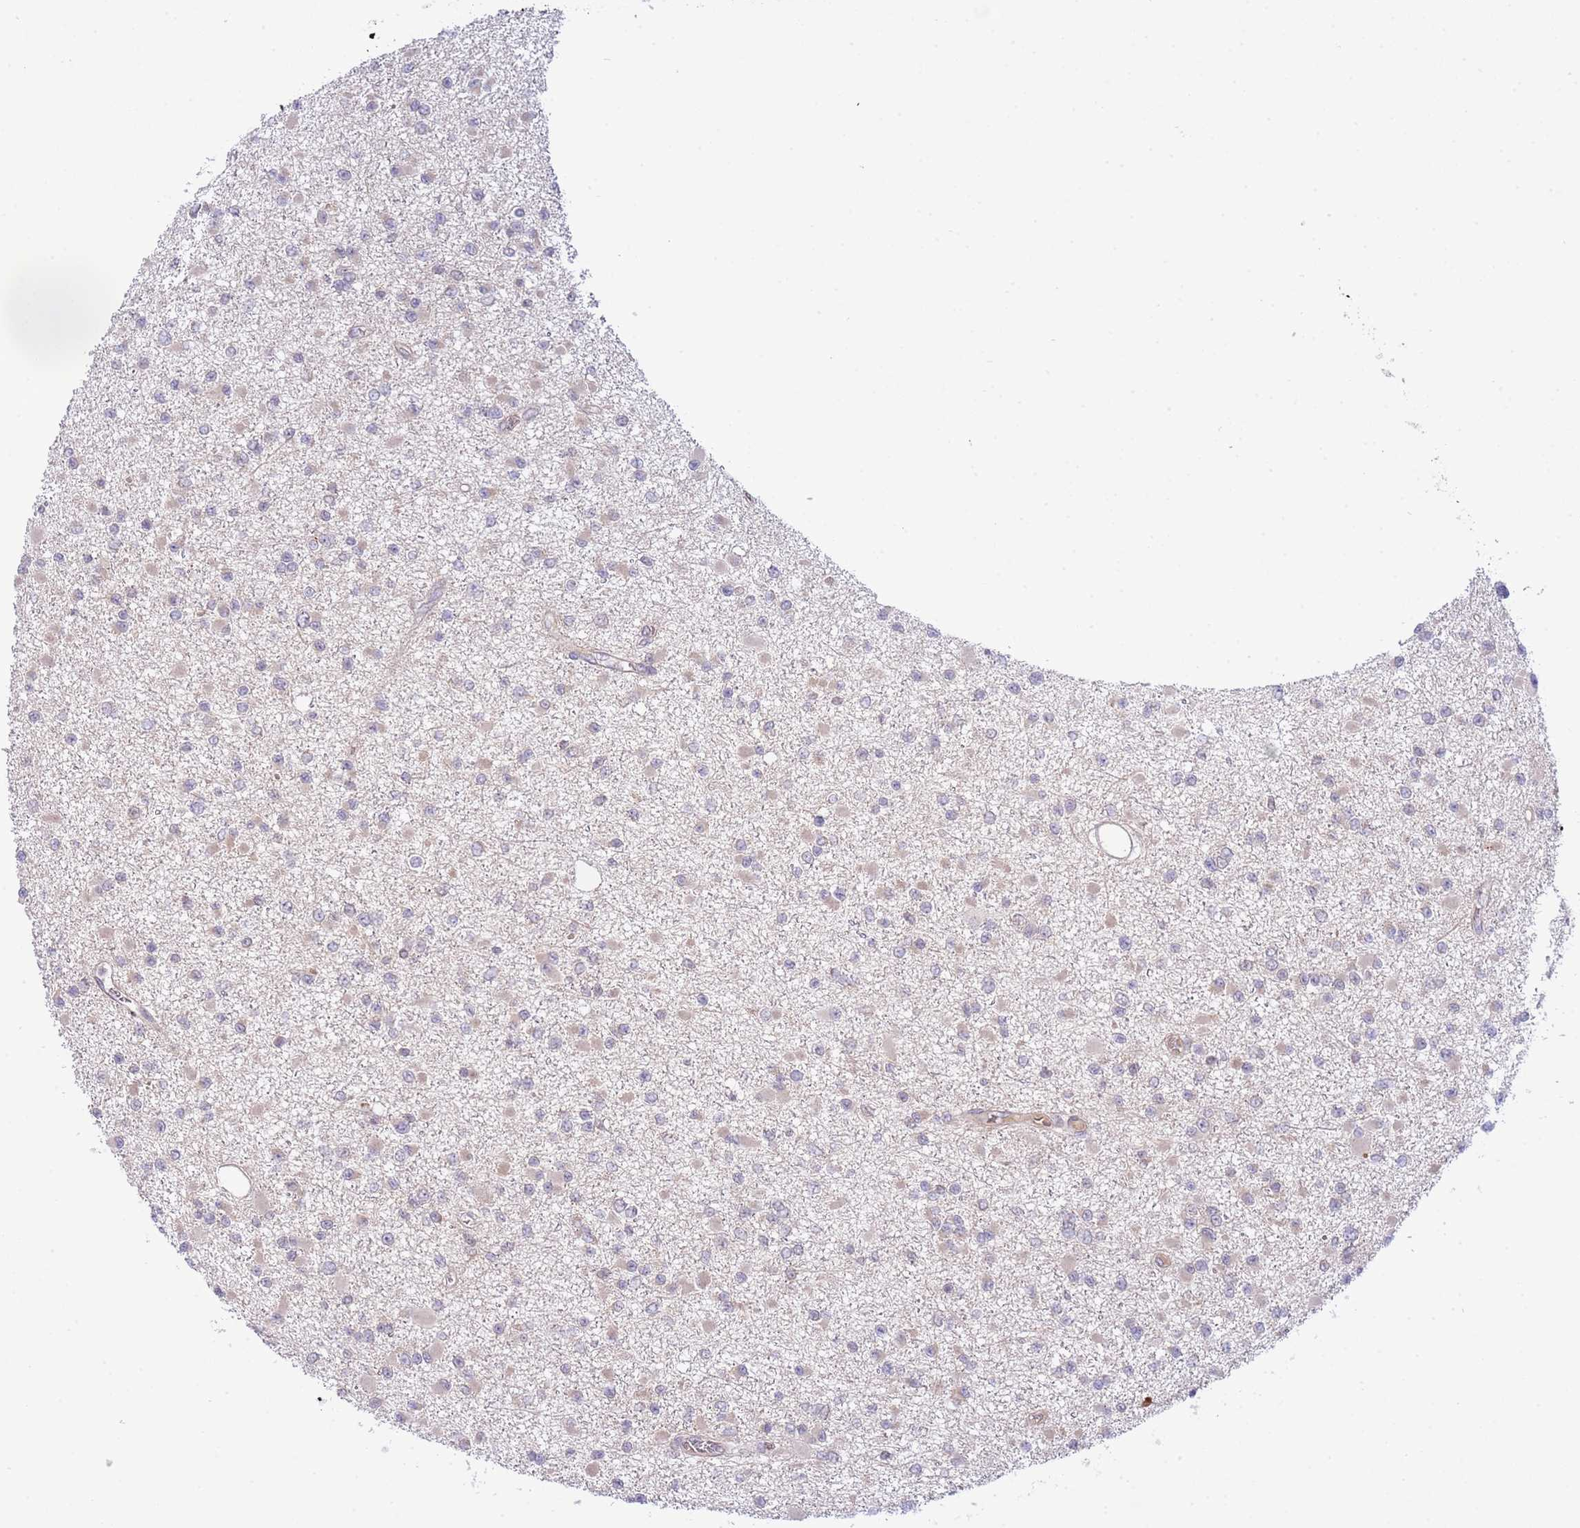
{"staining": {"intensity": "negative", "quantity": "none", "location": "none"}, "tissue": "glioma", "cell_type": "Tumor cells", "image_type": "cancer", "snomed": [{"axis": "morphology", "description": "Glioma, malignant, Low grade"}, {"axis": "topography", "description": "Brain"}], "caption": "Immunohistochemistry (IHC) image of neoplastic tissue: human malignant glioma (low-grade) stained with DAB exhibits no significant protein expression in tumor cells.", "gene": "CHD1", "patient": {"sex": "female", "age": 22}}